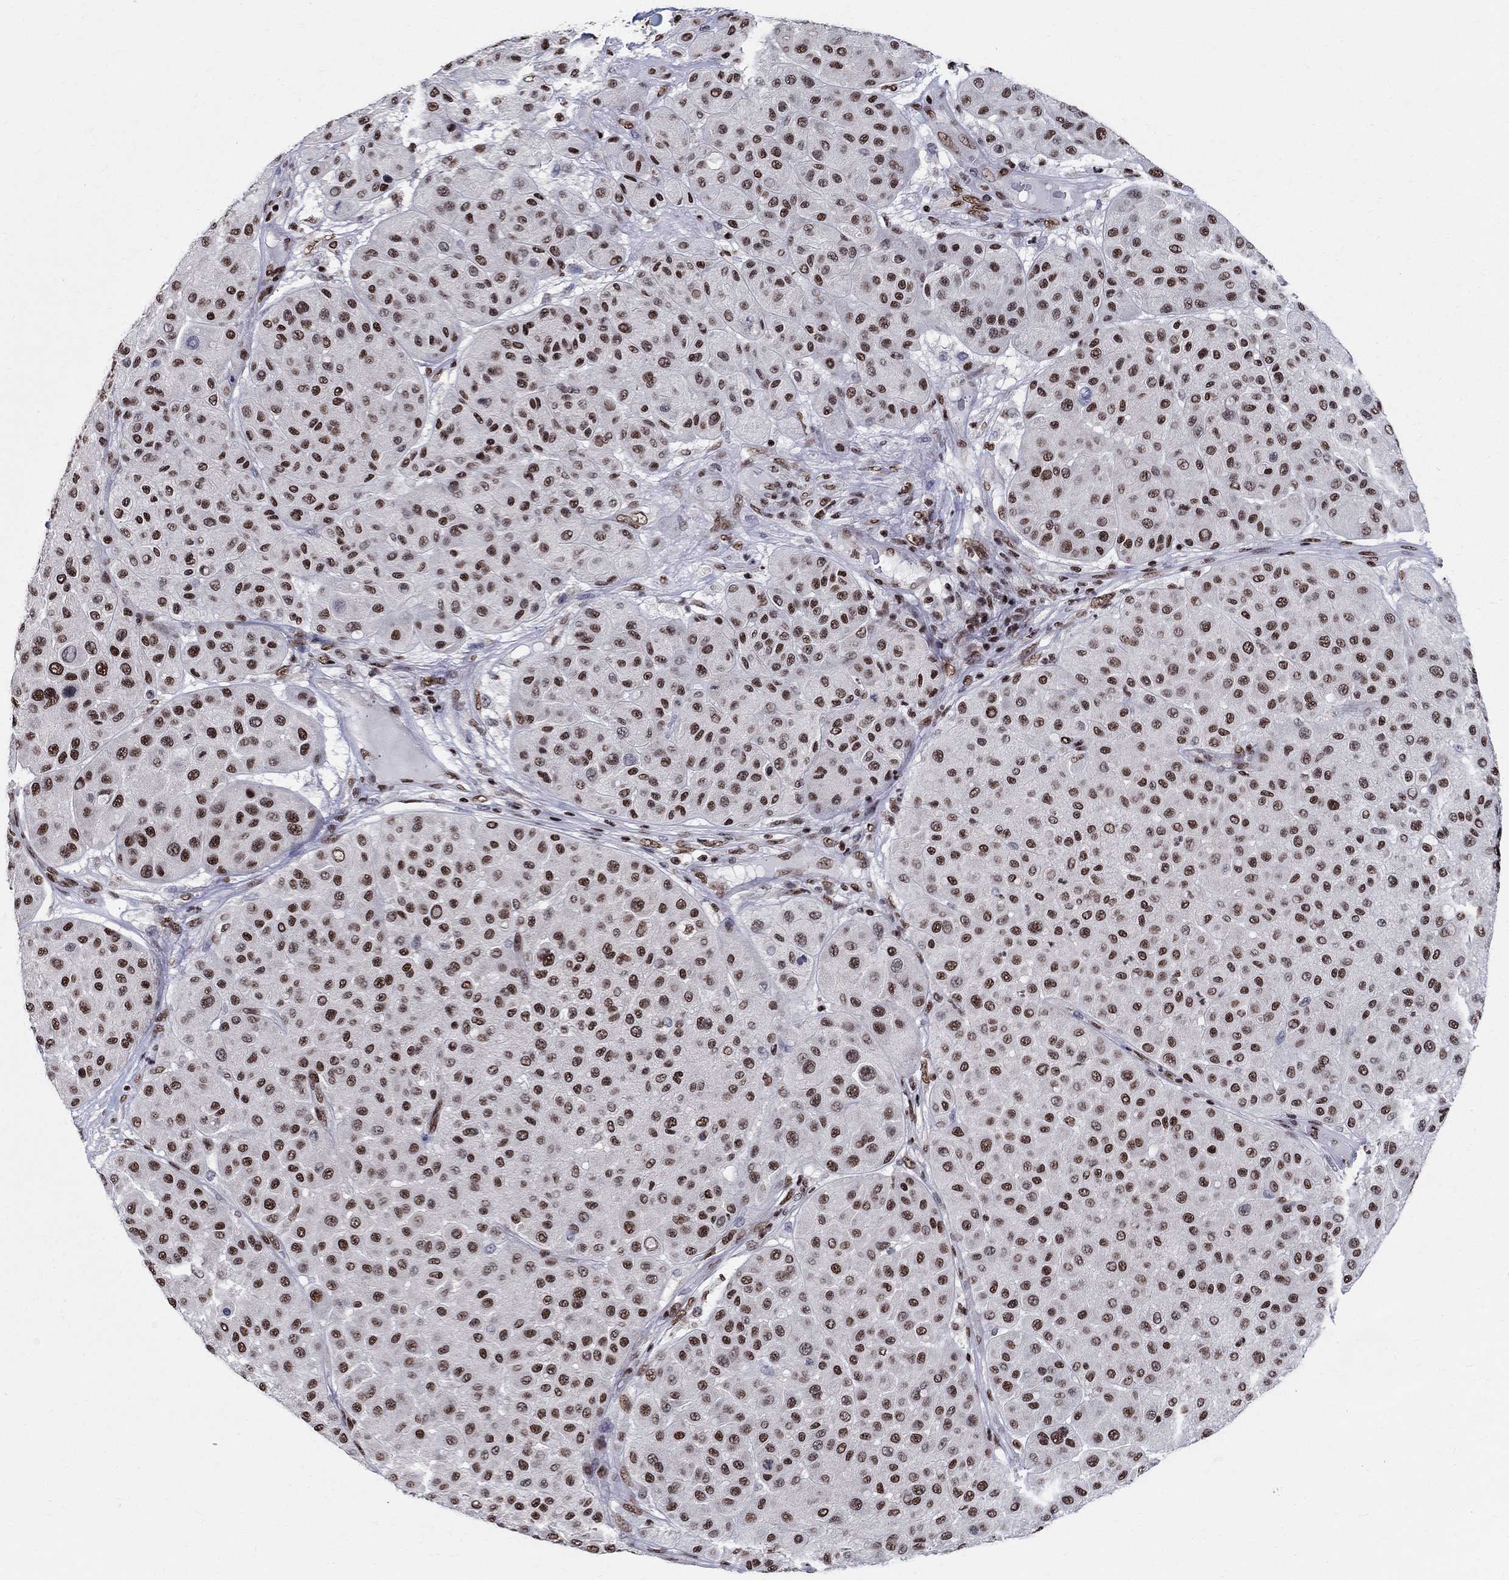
{"staining": {"intensity": "strong", "quantity": "25%-75%", "location": "nuclear"}, "tissue": "melanoma", "cell_type": "Tumor cells", "image_type": "cancer", "snomed": [{"axis": "morphology", "description": "Malignant melanoma, Metastatic site"}, {"axis": "topography", "description": "Smooth muscle"}], "caption": "Melanoma stained with immunohistochemistry shows strong nuclear staining in about 25%-75% of tumor cells.", "gene": "FBXO16", "patient": {"sex": "male", "age": 41}}